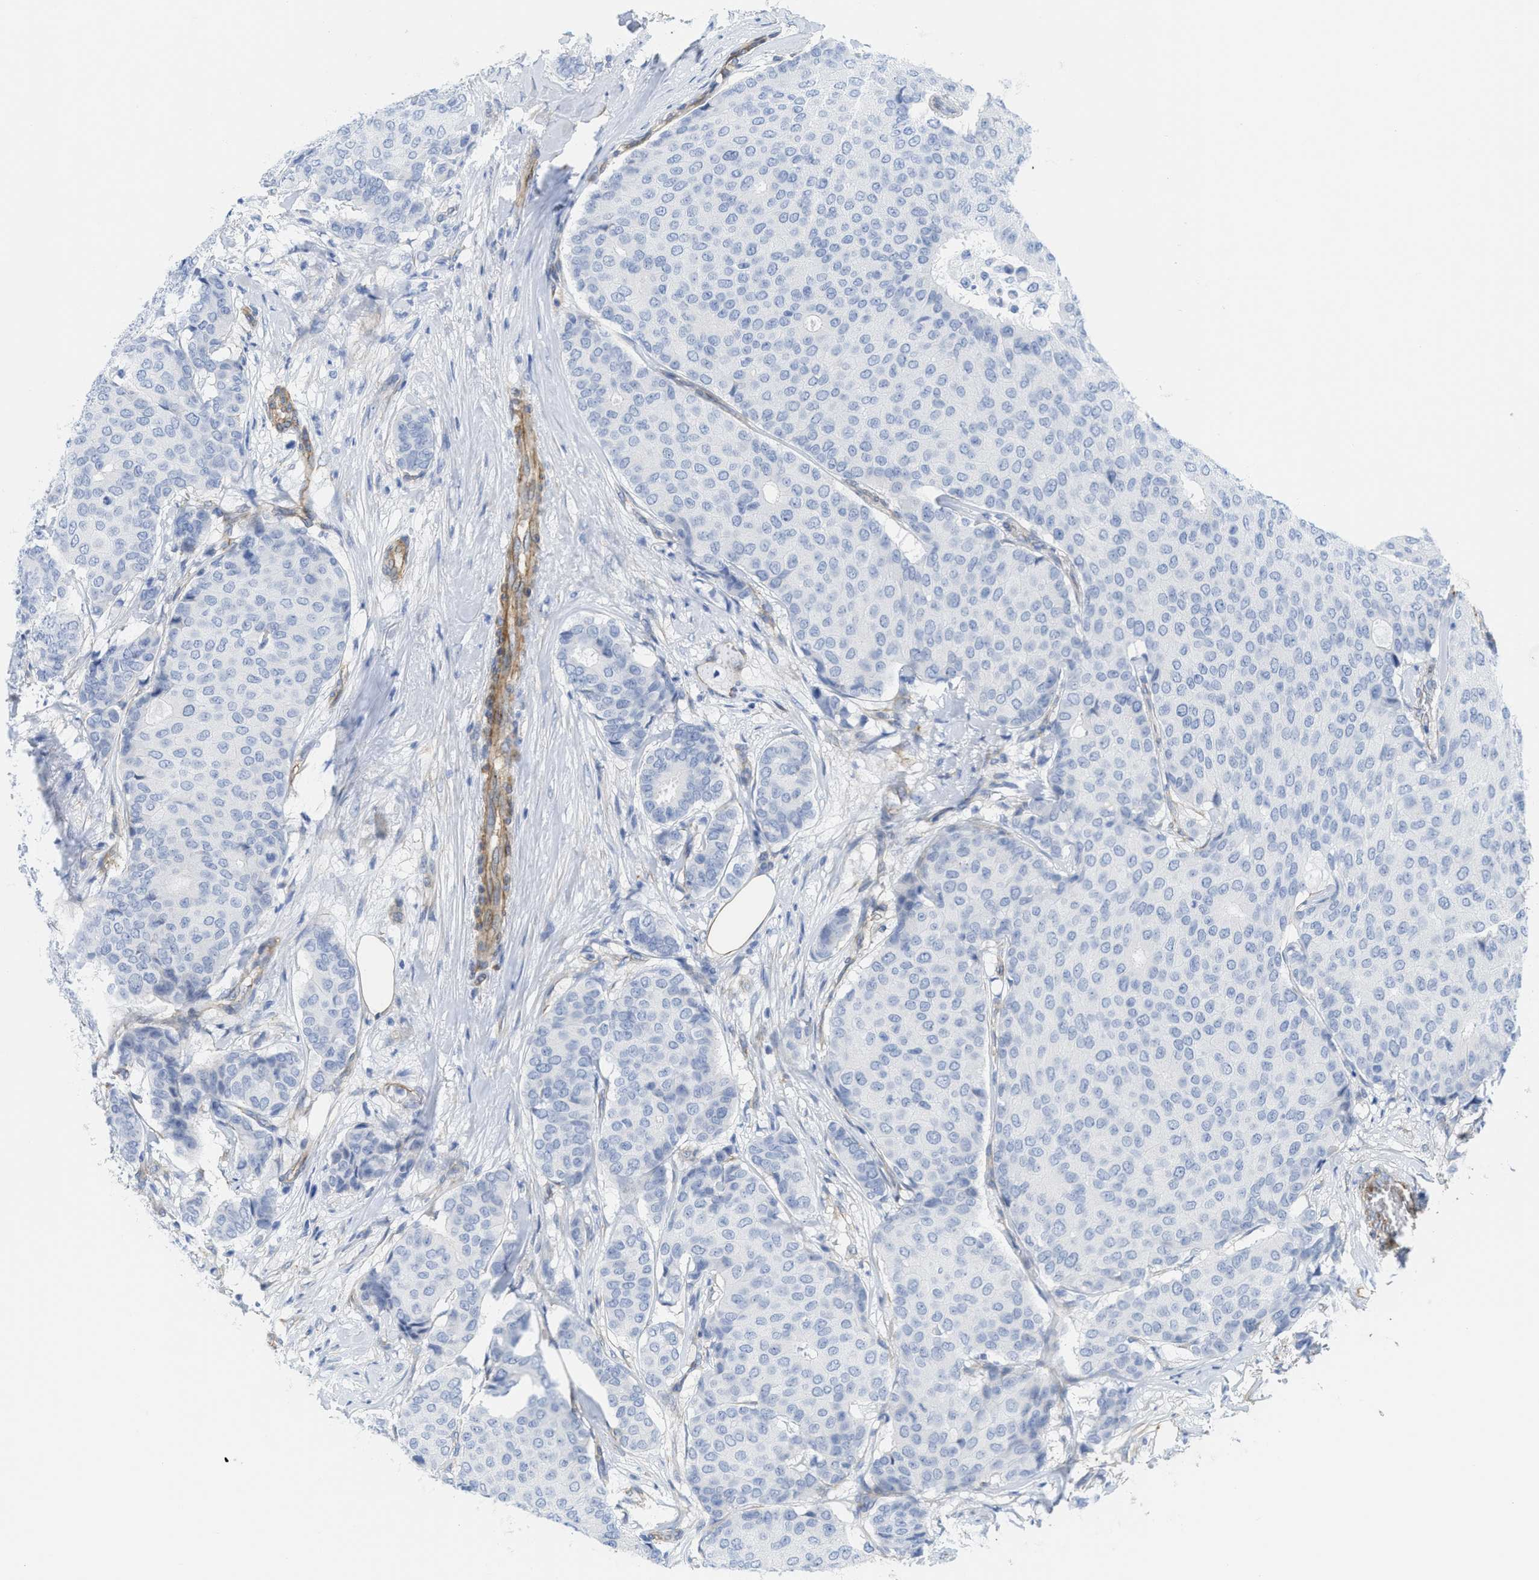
{"staining": {"intensity": "negative", "quantity": "none", "location": "none"}, "tissue": "breast cancer", "cell_type": "Tumor cells", "image_type": "cancer", "snomed": [{"axis": "morphology", "description": "Duct carcinoma"}, {"axis": "topography", "description": "Breast"}], "caption": "An image of breast intraductal carcinoma stained for a protein reveals no brown staining in tumor cells.", "gene": "TUB", "patient": {"sex": "female", "age": 75}}